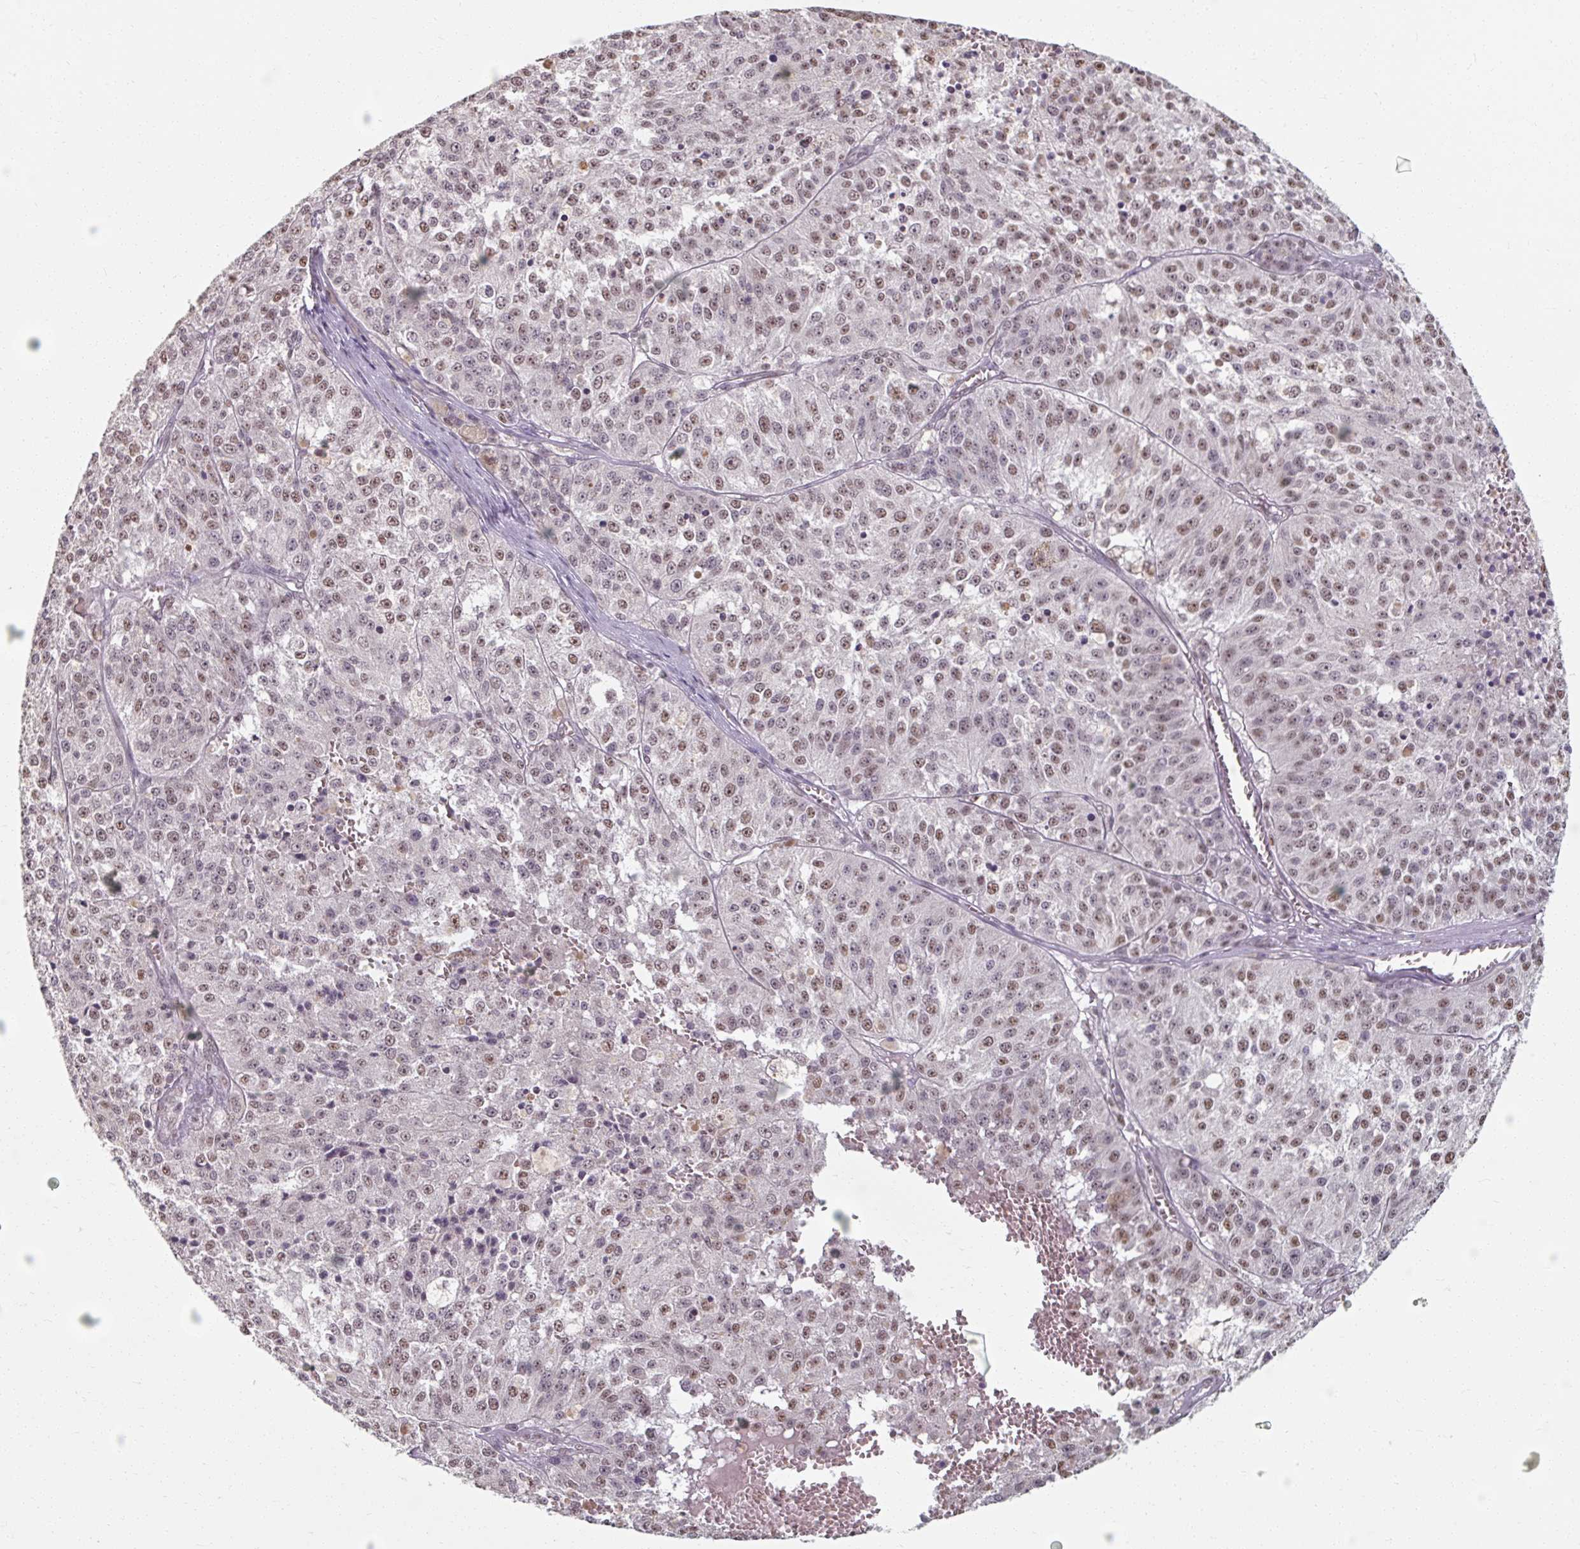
{"staining": {"intensity": "moderate", "quantity": "25%-75%", "location": "nuclear"}, "tissue": "melanoma", "cell_type": "Tumor cells", "image_type": "cancer", "snomed": [{"axis": "morphology", "description": "Malignant melanoma, NOS"}, {"axis": "topography", "description": "Skin"}], "caption": "There is medium levels of moderate nuclear staining in tumor cells of malignant melanoma, as demonstrated by immunohistochemical staining (brown color).", "gene": "ZFTRAF1", "patient": {"sex": "female", "age": 64}}